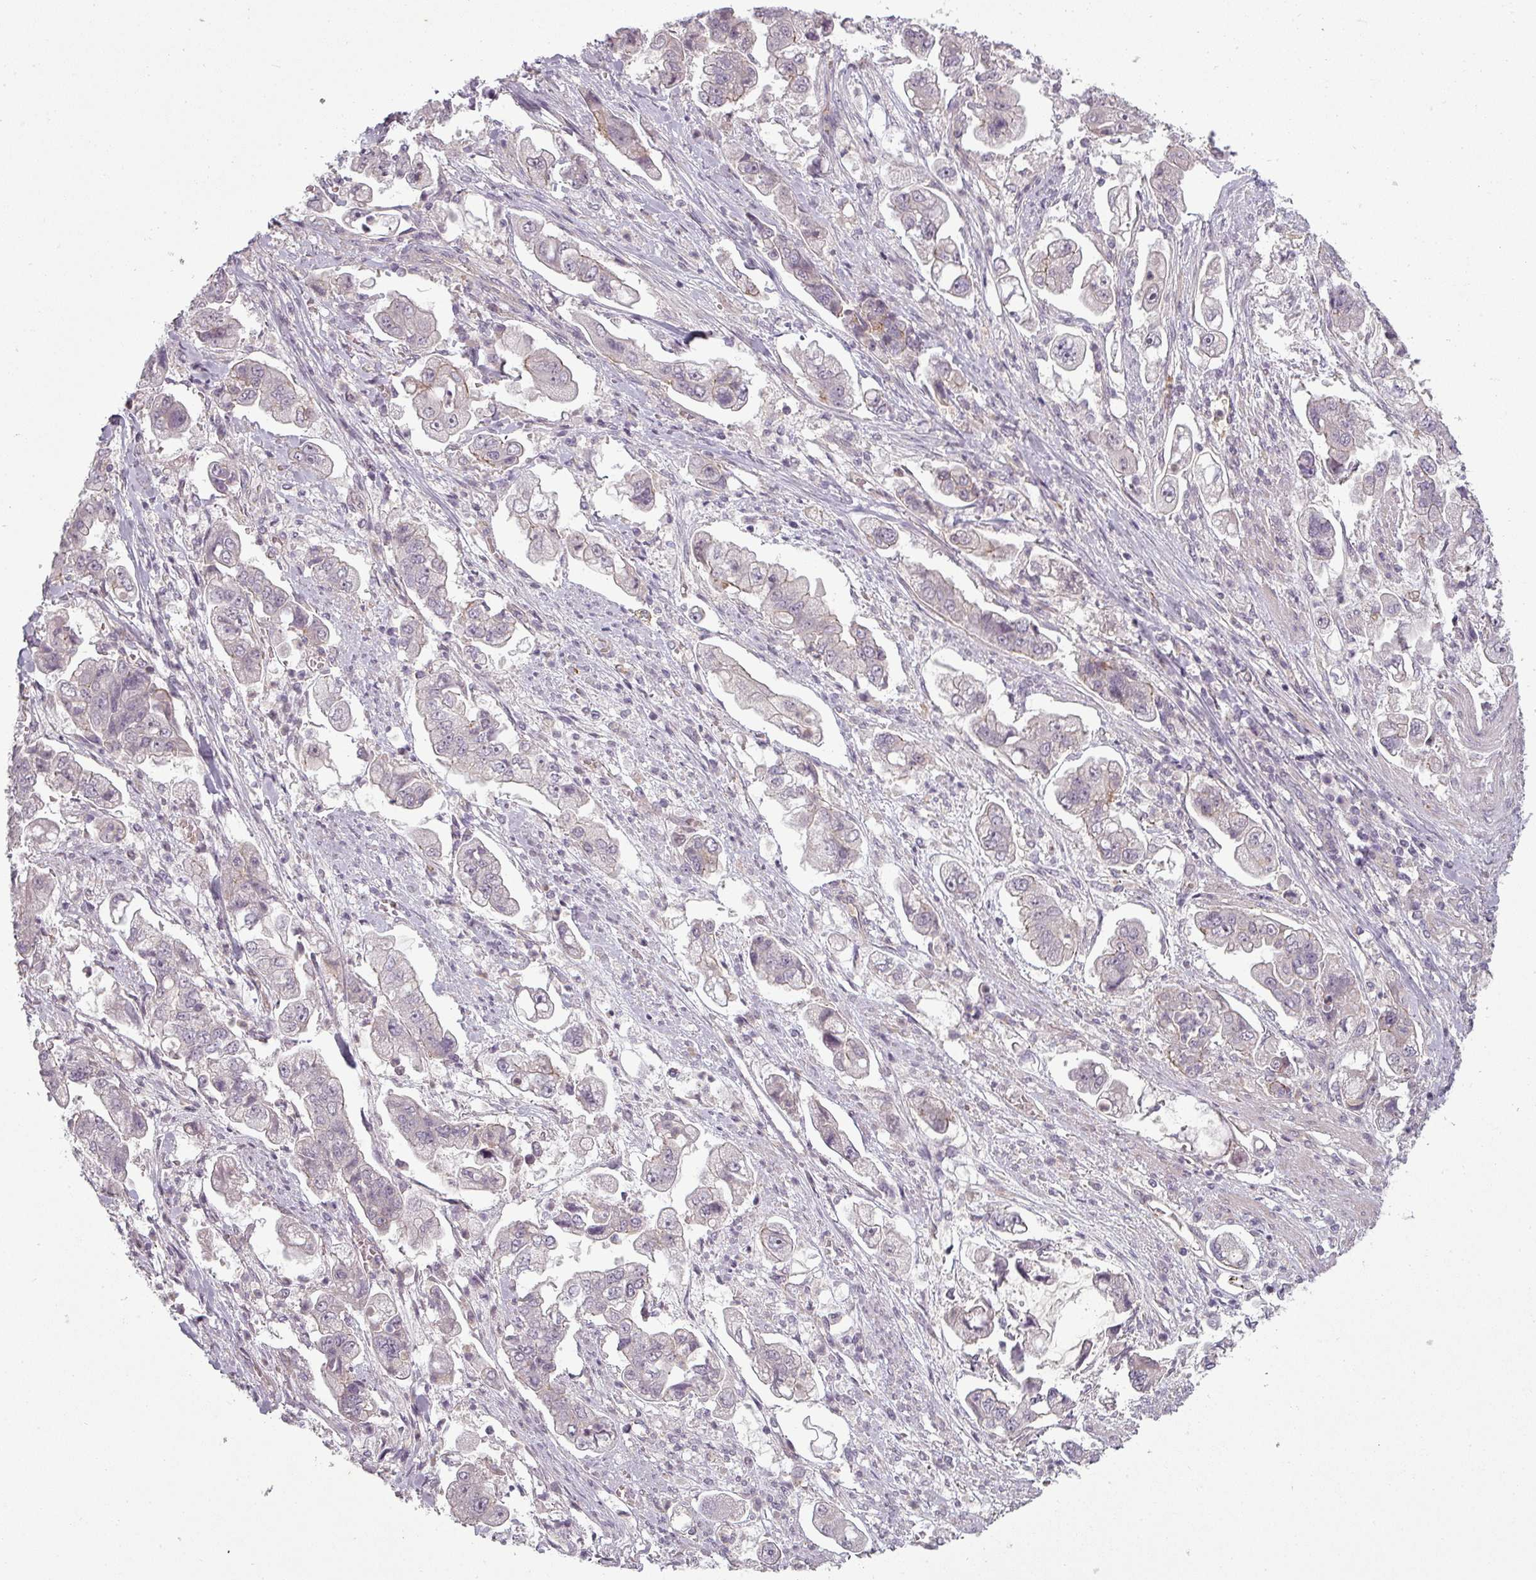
{"staining": {"intensity": "negative", "quantity": "none", "location": "none"}, "tissue": "stomach cancer", "cell_type": "Tumor cells", "image_type": "cancer", "snomed": [{"axis": "morphology", "description": "Adenocarcinoma, NOS"}, {"axis": "topography", "description": "Stomach"}], "caption": "A photomicrograph of human adenocarcinoma (stomach) is negative for staining in tumor cells.", "gene": "SLC16A9", "patient": {"sex": "male", "age": 62}}